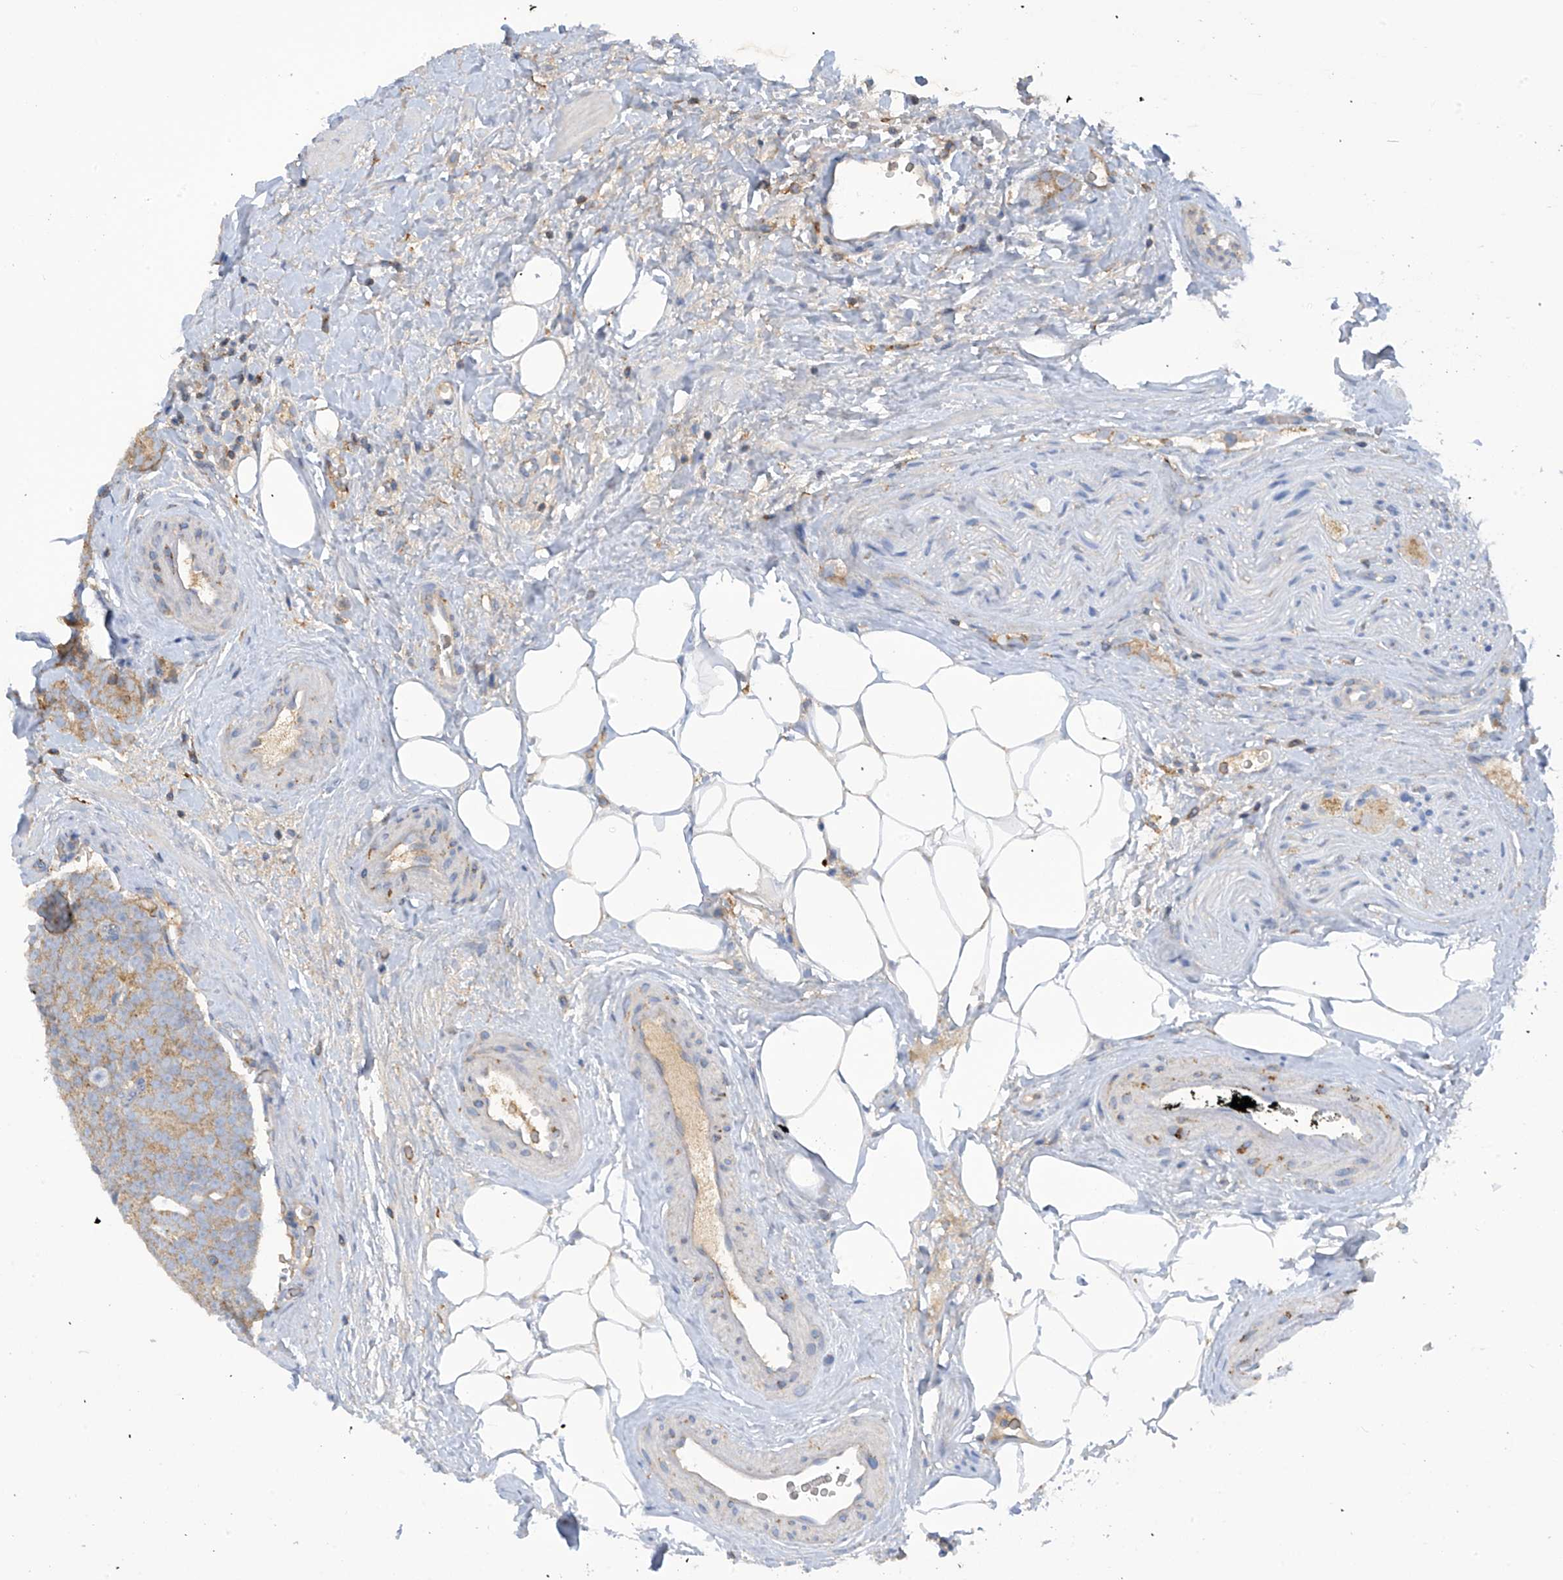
{"staining": {"intensity": "moderate", "quantity": ">75%", "location": "cytoplasmic/membranous"}, "tissue": "prostate cancer", "cell_type": "Tumor cells", "image_type": "cancer", "snomed": [{"axis": "morphology", "description": "Adenocarcinoma, High grade"}, {"axis": "topography", "description": "Prostate"}], "caption": "Tumor cells demonstrate moderate cytoplasmic/membranous expression in about >75% of cells in adenocarcinoma (high-grade) (prostate). The protein of interest is shown in brown color, while the nuclei are stained blue.", "gene": "COX10", "patient": {"sex": "male", "age": 56}}